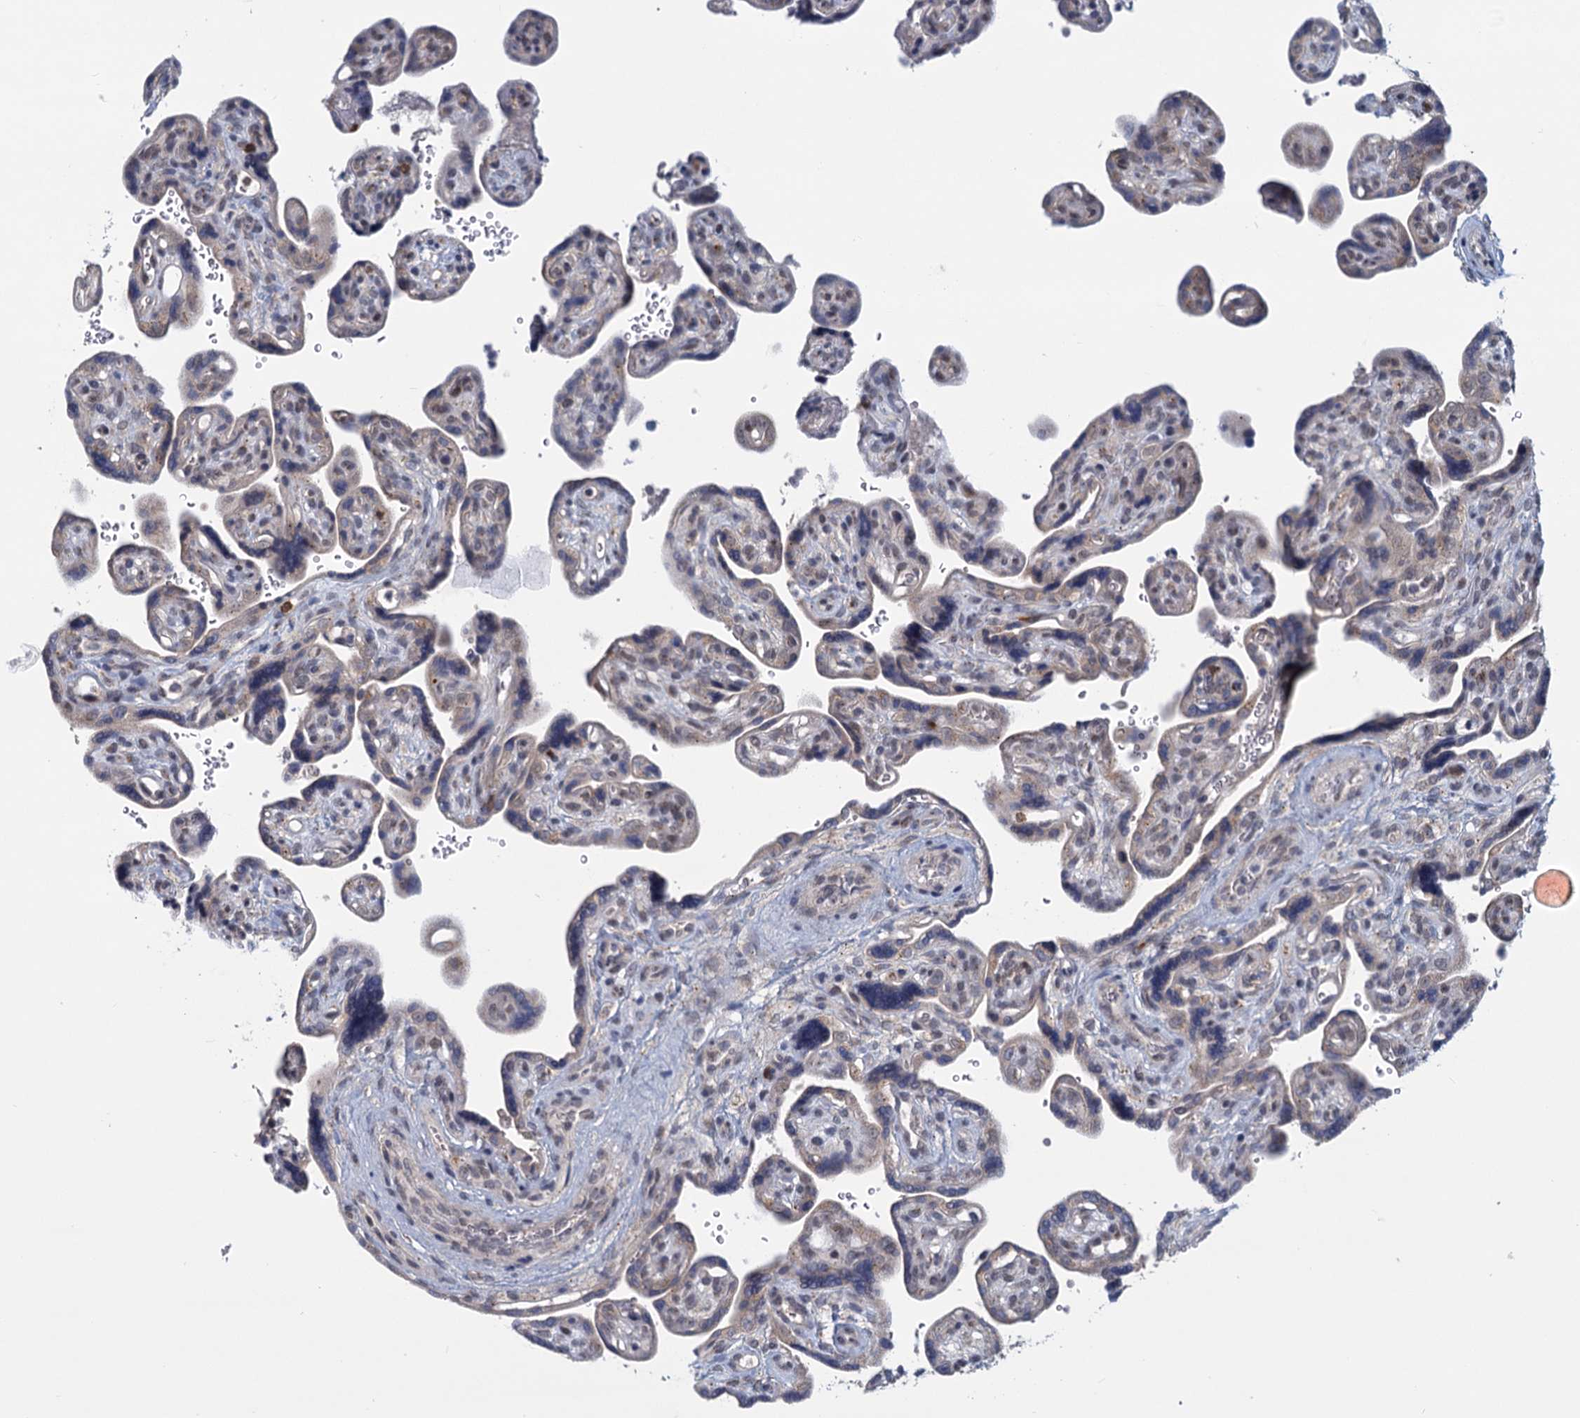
{"staining": {"intensity": "weak", "quantity": "<25%", "location": "cytoplasmic/membranous"}, "tissue": "placenta", "cell_type": "Trophoblastic cells", "image_type": "normal", "snomed": [{"axis": "morphology", "description": "Normal tissue, NOS"}, {"axis": "topography", "description": "Placenta"}], "caption": "Image shows no significant protein positivity in trophoblastic cells of unremarkable placenta. (DAB (3,3'-diaminobenzidine) immunohistochemistry with hematoxylin counter stain).", "gene": "STAP1", "patient": {"sex": "female", "age": 39}}